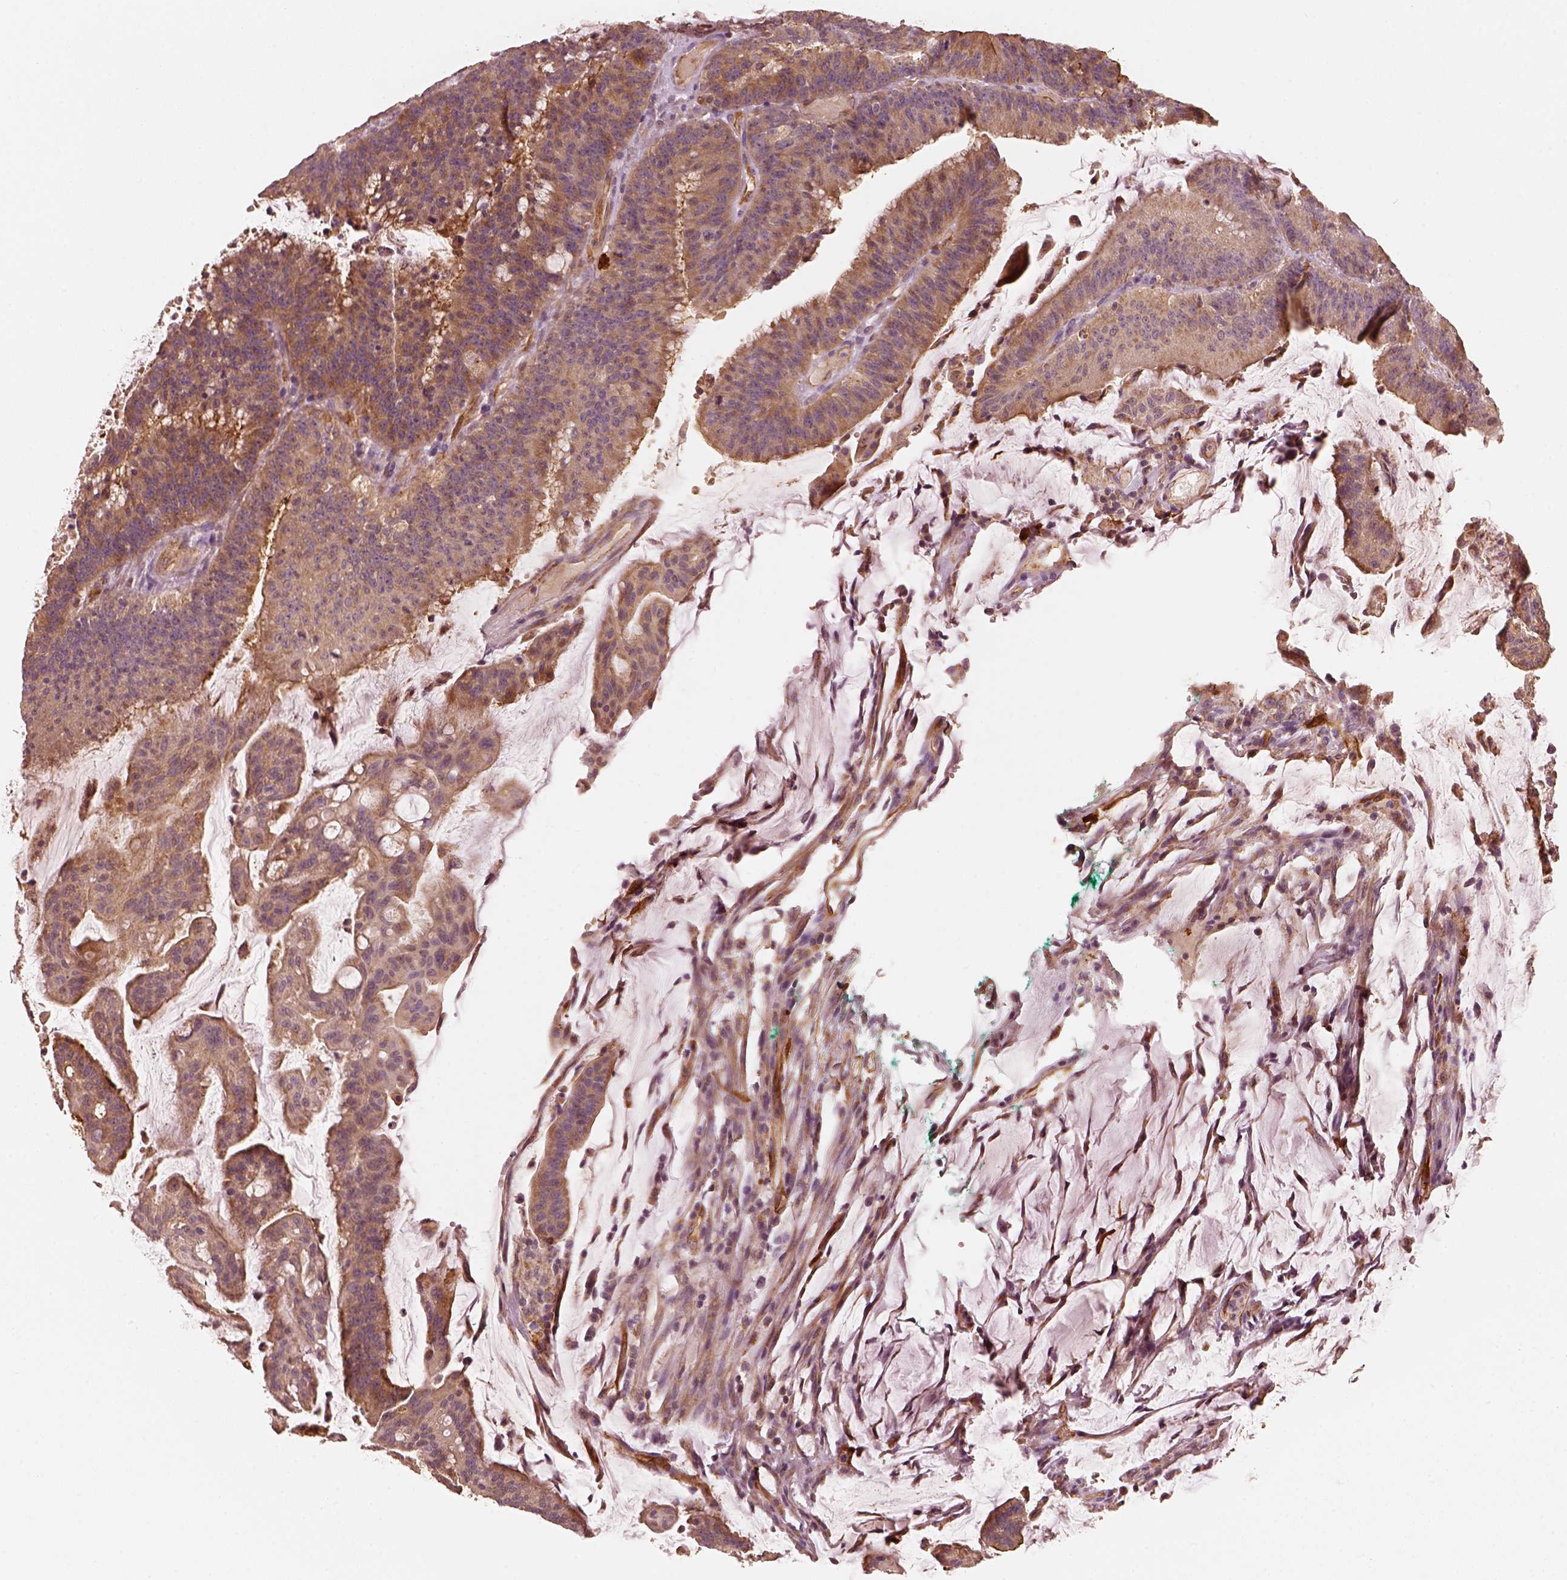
{"staining": {"intensity": "moderate", "quantity": ">75%", "location": "cytoplasmic/membranous"}, "tissue": "colorectal cancer", "cell_type": "Tumor cells", "image_type": "cancer", "snomed": [{"axis": "morphology", "description": "Adenocarcinoma, NOS"}, {"axis": "topography", "description": "Colon"}], "caption": "Immunohistochemical staining of colorectal cancer (adenocarcinoma) shows medium levels of moderate cytoplasmic/membranous staining in about >75% of tumor cells.", "gene": "FSCN1", "patient": {"sex": "female", "age": 78}}